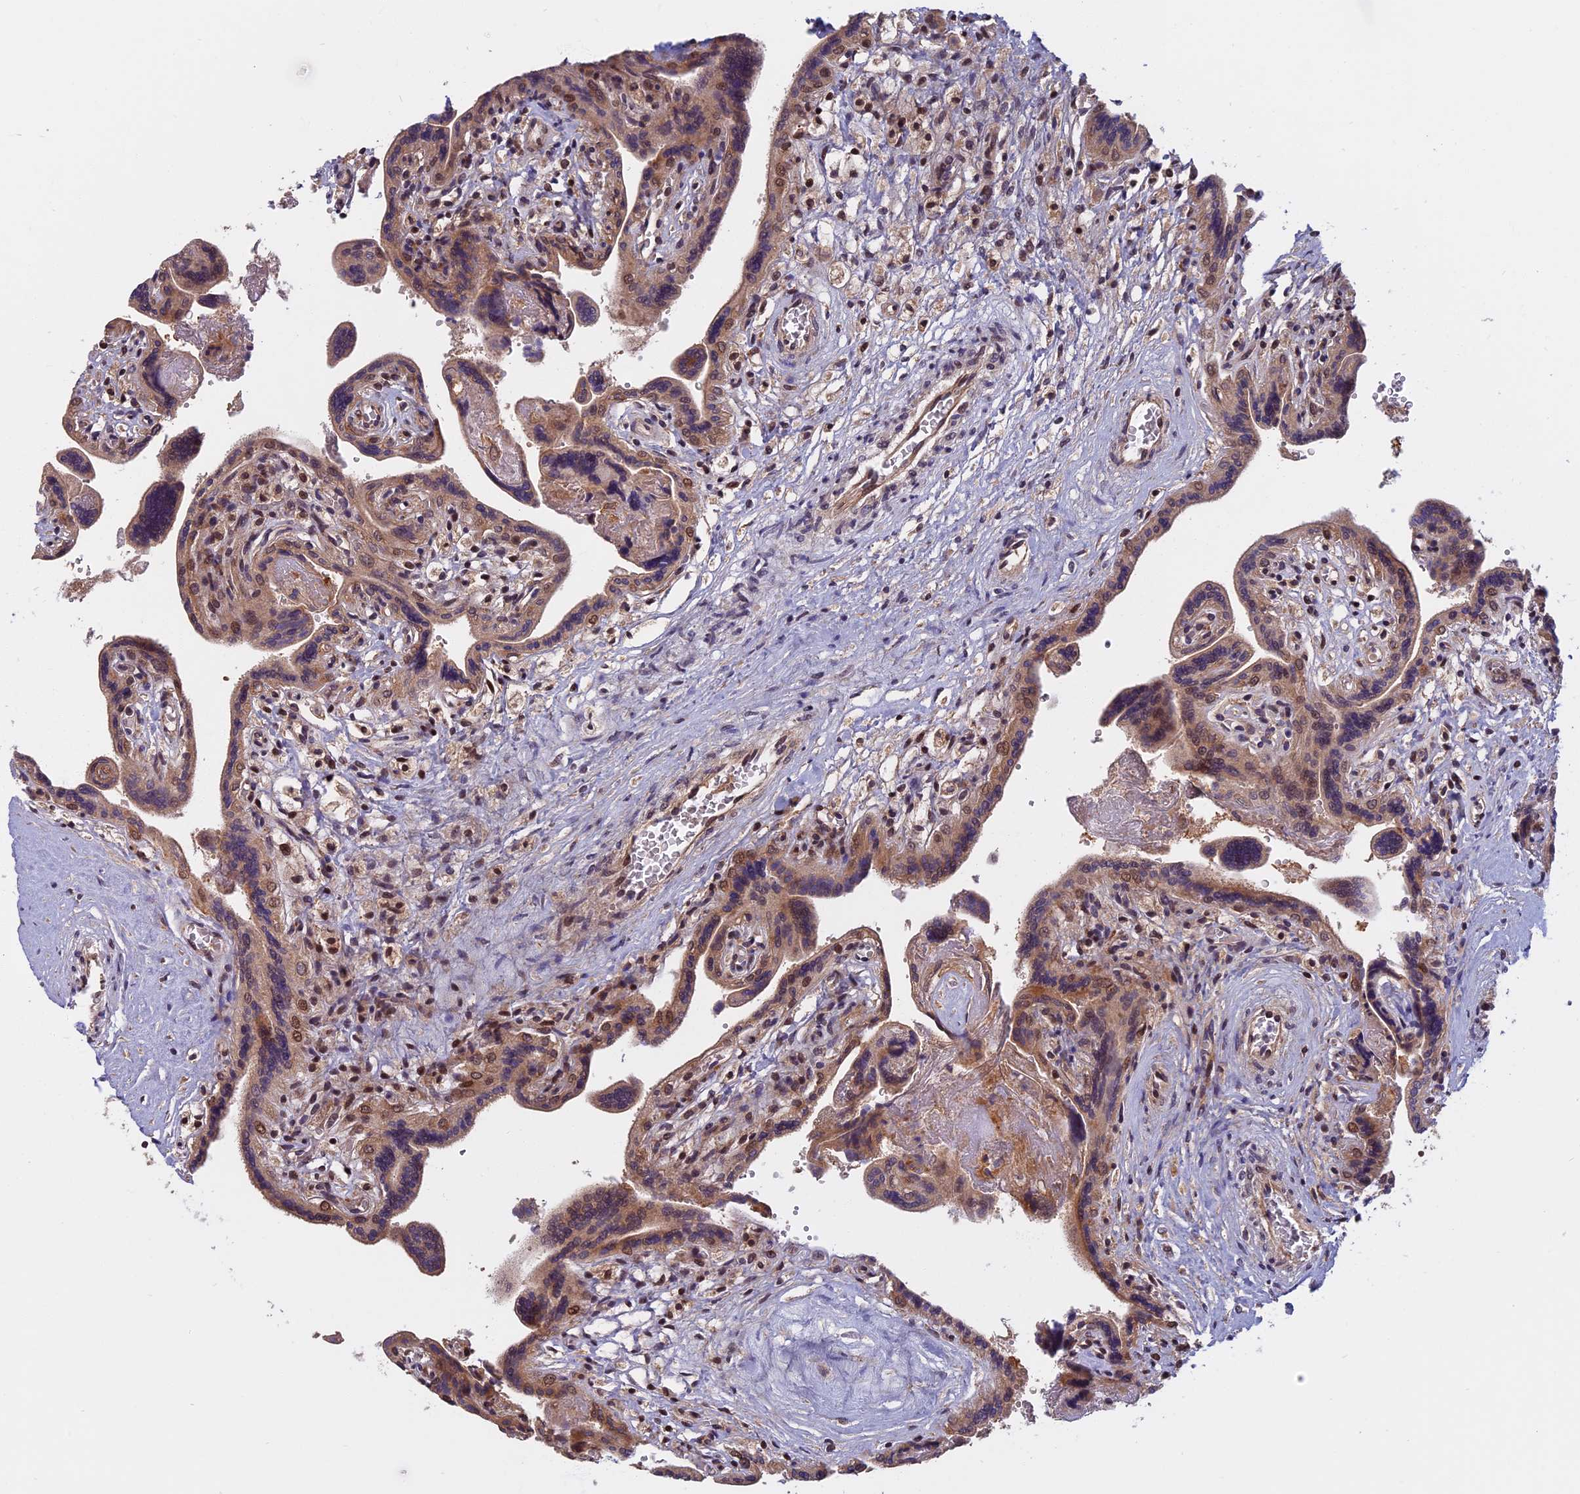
{"staining": {"intensity": "moderate", "quantity": ">75%", "location": "cytoplasmic/membranous,nuclear"}, "tissue": "placenta", "cell_type": "Trophoblastic cells", "image_type": "normal", "snomed": [{"axis": "morphology", "description": "Normal tissue, NOS"}, {"axis": "topography", "description": "Placenta"}], "caption": "DAB immunohistochemical staining of benign human placenta reveals moderate cytoplasmic/membranous,nuclear protein expression in approximately >75% of trophoblastic cells.", "gene": "CCDC113", "patient": {"sex": "female", "age": 37}}